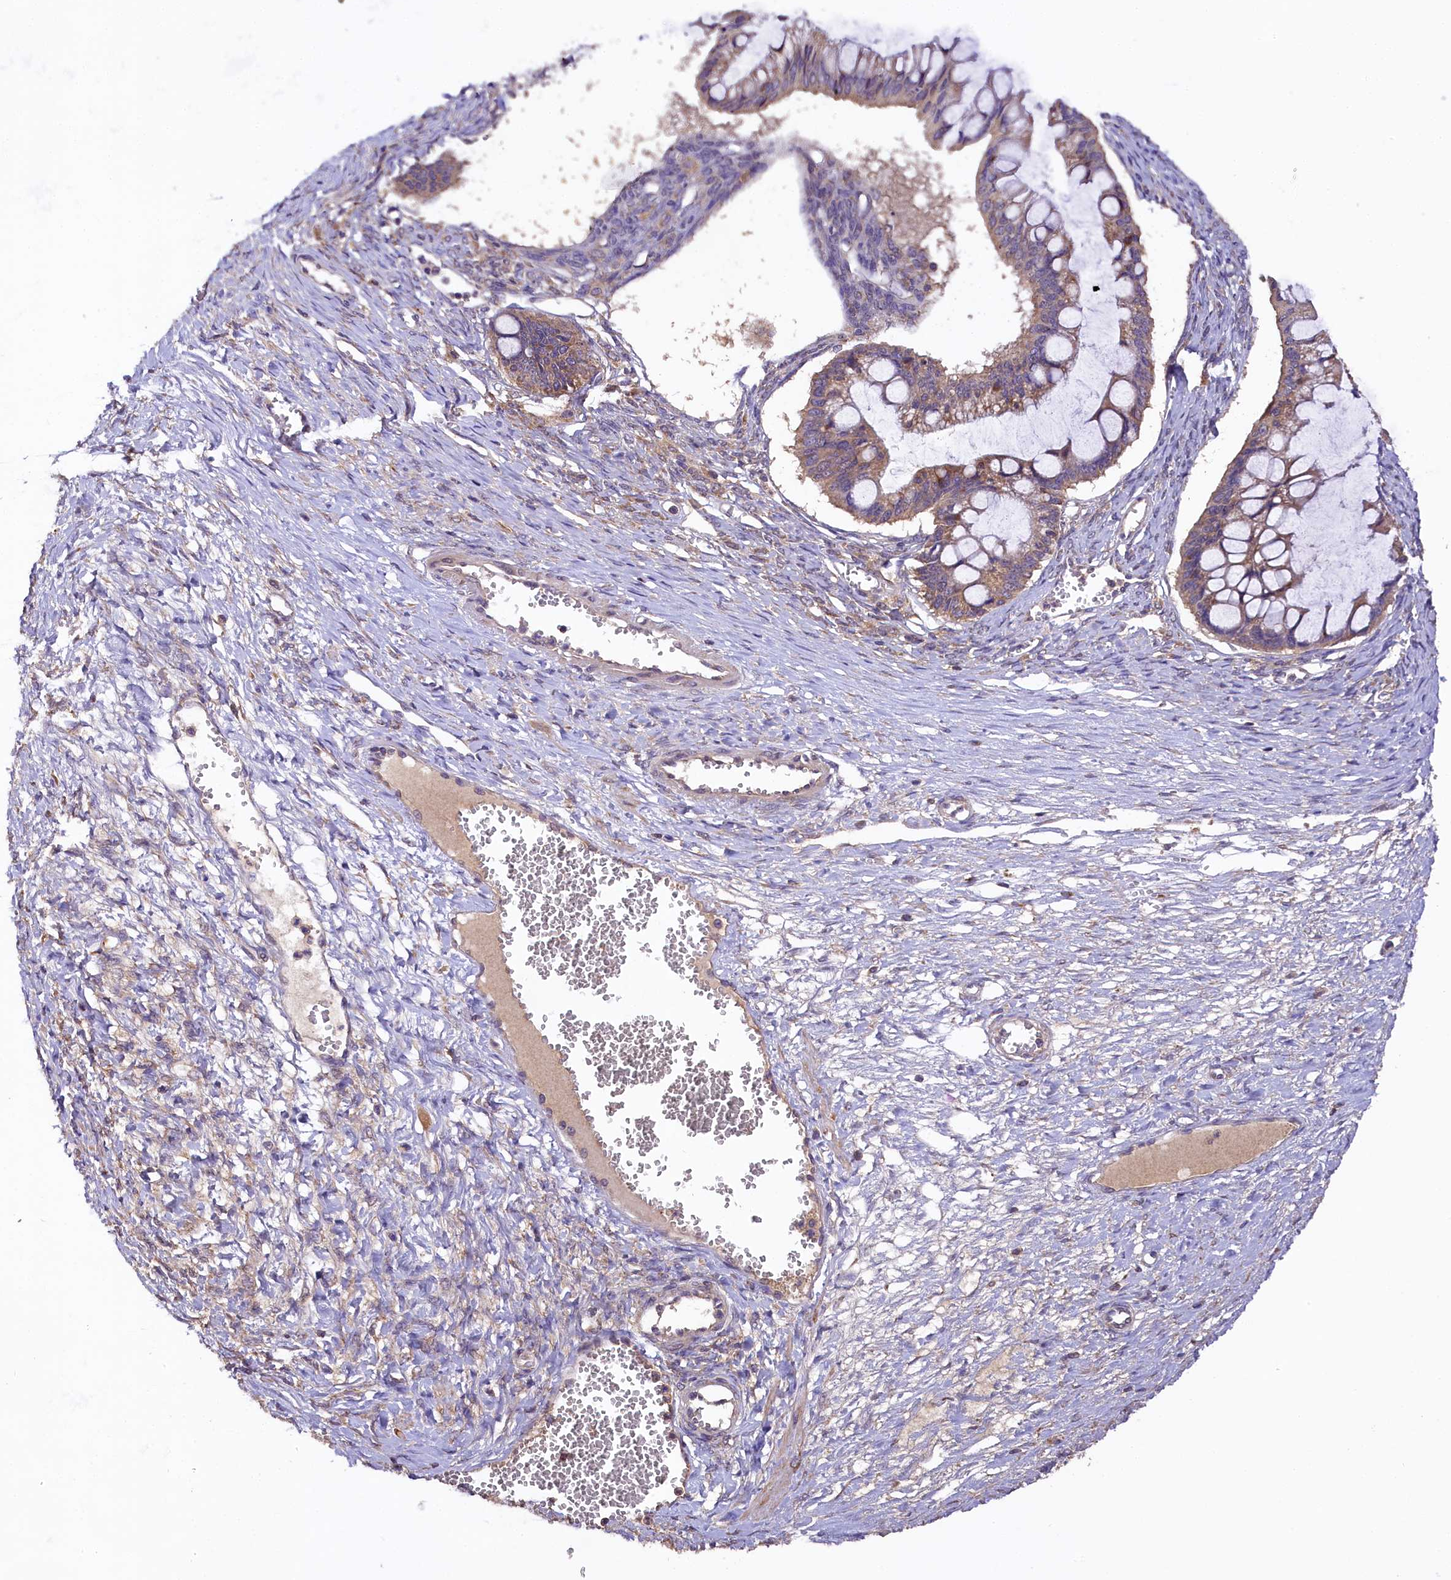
{"staining": {"intensity": "moderate", "quantity": ">75%", "location": "cytoplasmic/membranous"}, "tissue": "ovarian cancer", "cell_type": "Tumor cells", "image_type": "cancer", "snomed": [{"axis": "morphology", "description": "Cystadenocarcinoma, mucinous, NOS"}, {"axis": "topography", "description": "Ovary"}], "caption": "Ovarian mucinous cystadenocarcinoma was stained to show a protein in brown. There is medium levels of moderate cytoplasmic/membranous expression in about >75% of tumor cells.", "gene": "ENKD1", "patient": {"sex": "female", "age": 73}}